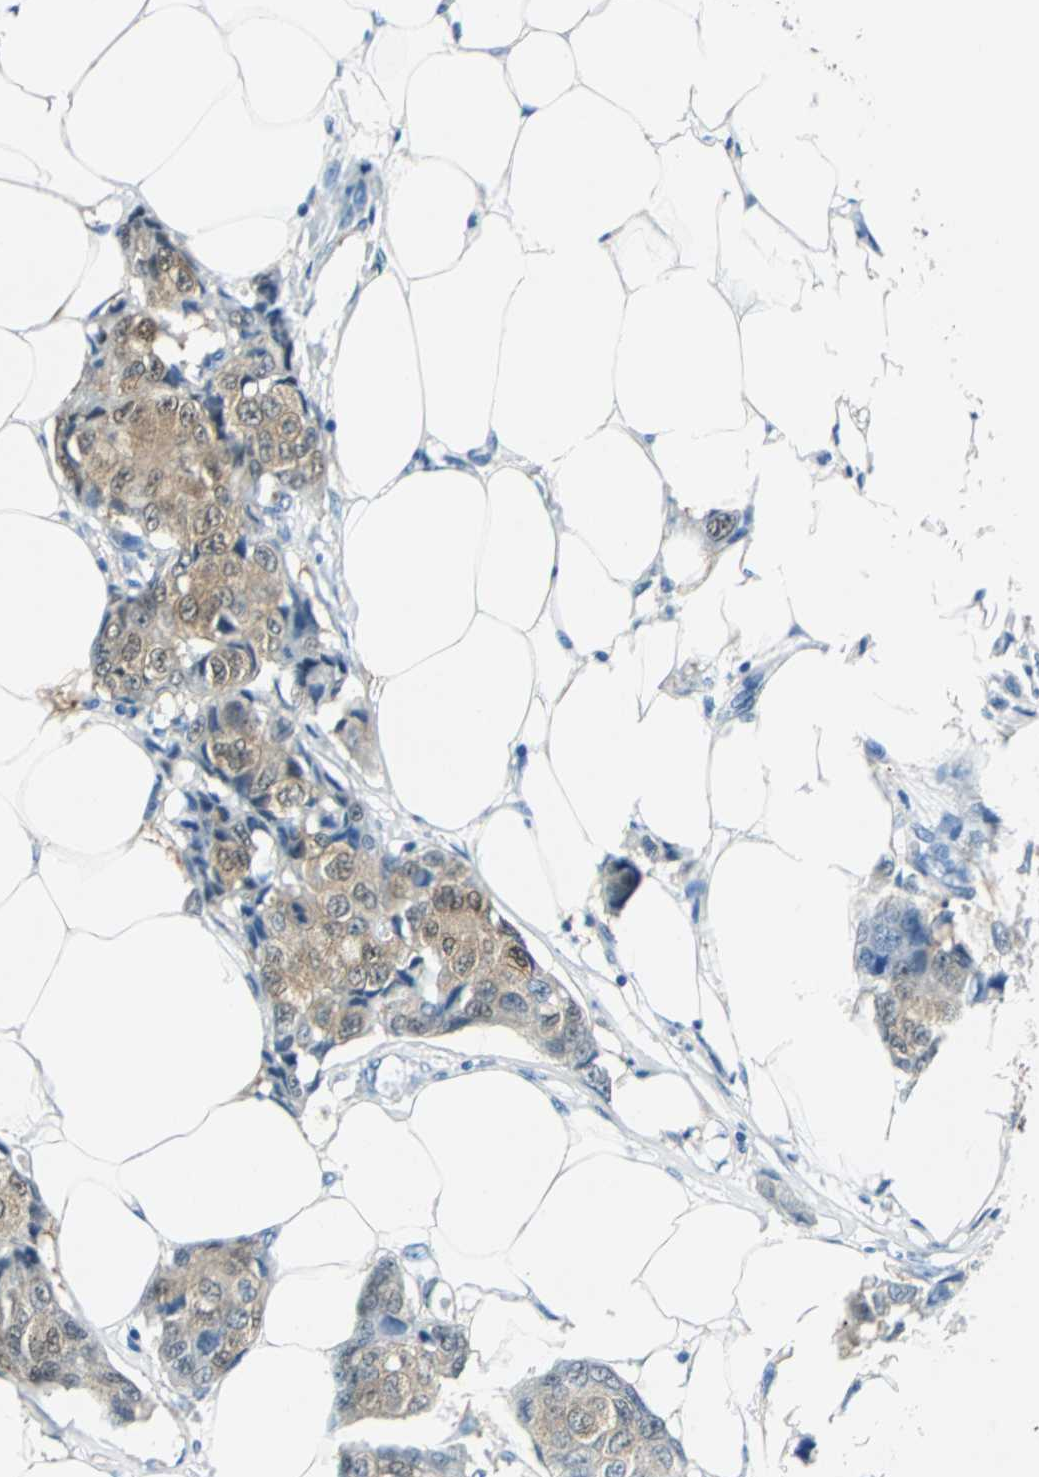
{"staining": {"intensity": "moderate", "quantity": ">75%", "location": "cytoplasmic/membranous,nuclear"}, "tissue": "breast cancer", "cell_type": "Tumor cells", "image_type": "cancer", "snomed": [{"axis": "morphology", "description": "Duct carcinoma"}, {"axis": "topography", "description": "Breast"}], "caption": "A histopathology image of invasive ductal carcinoma (breast) stained for a protein exhibits moderate cytoplasmic/membranous and nuclear brown staining in tumor cells. The staining was performed using DAB, with brown indicating positive protein expression. Nuclei are stained blue with hematoxylin.", "gene": "FKBP4", "patient": {"sex": "female", "age": 80}}